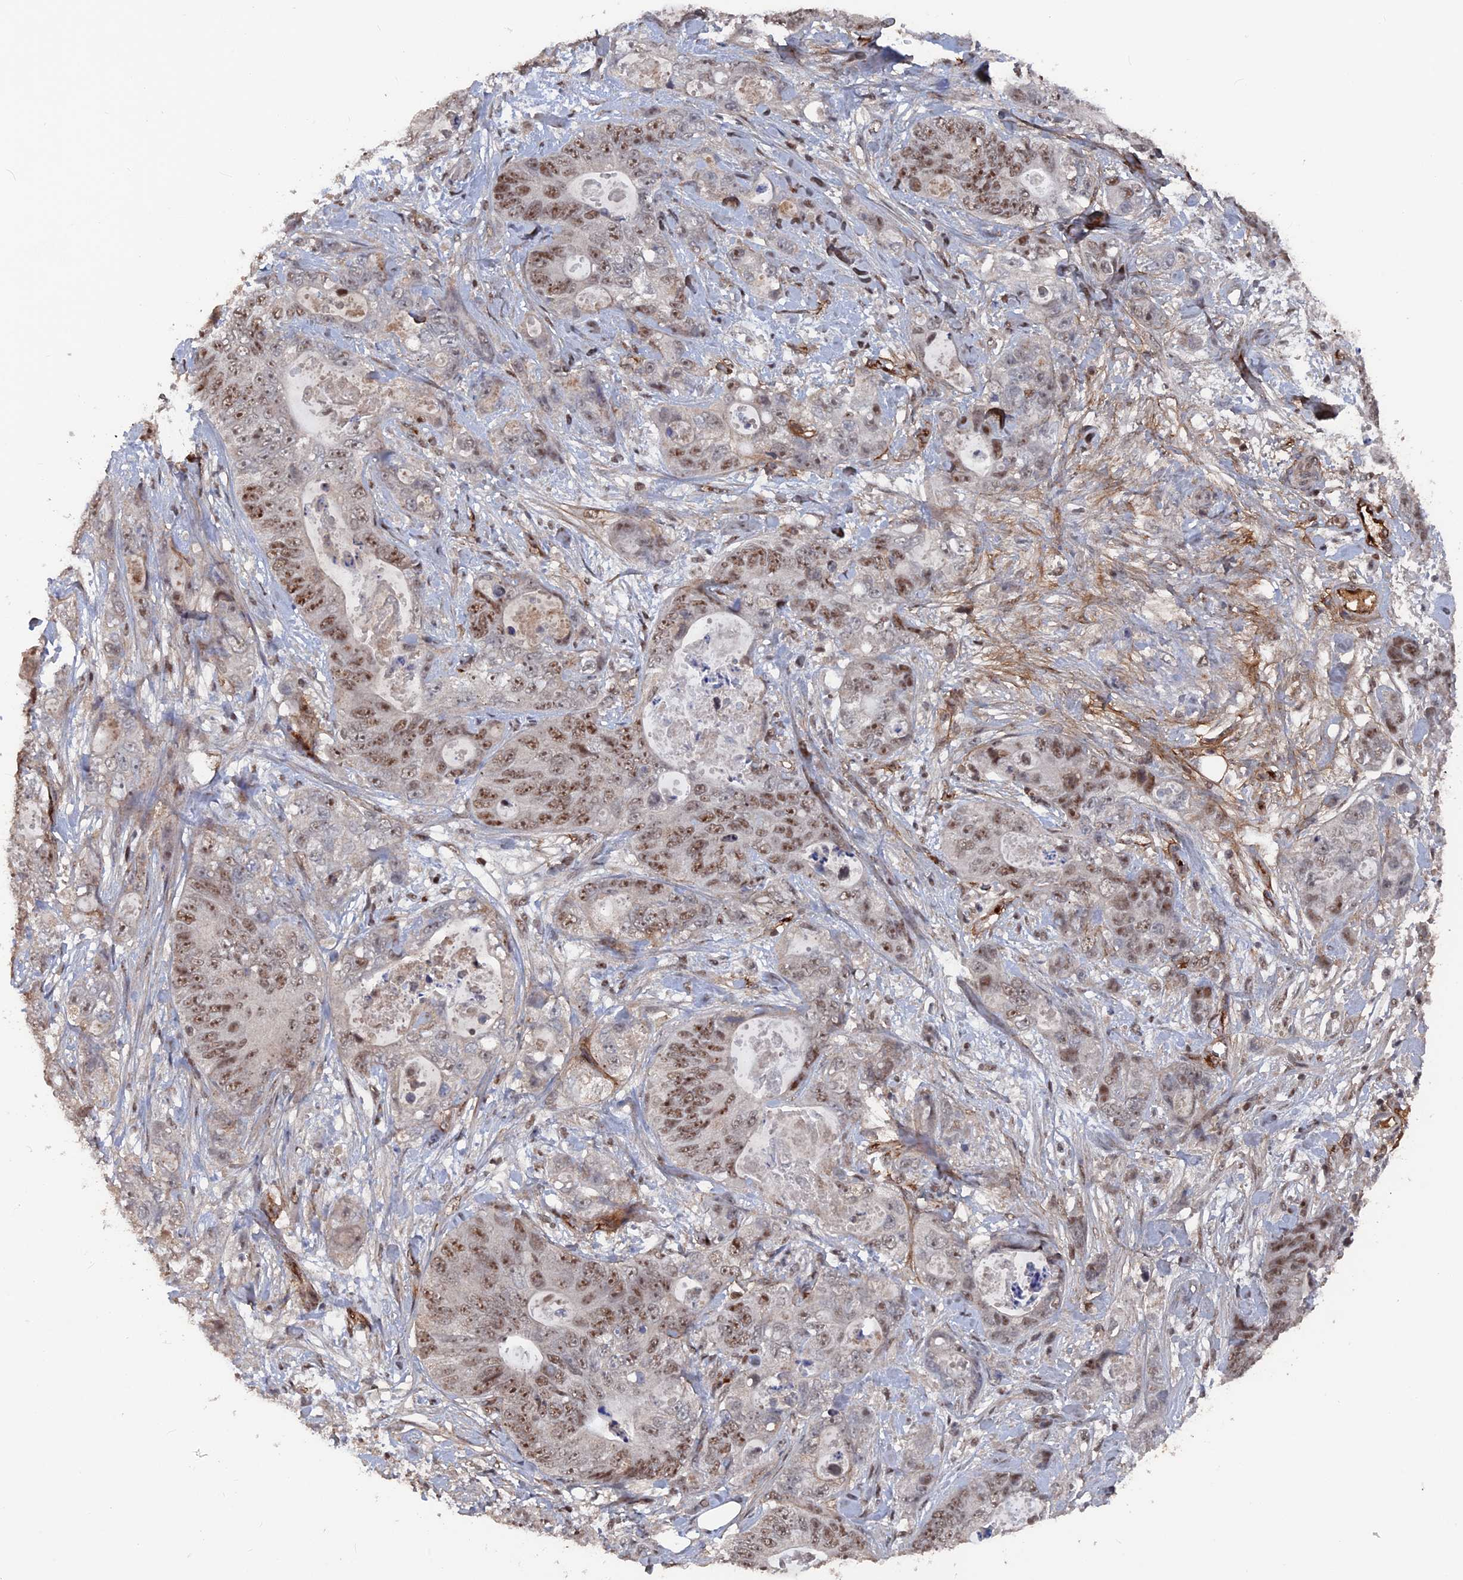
{"staining": {"intensity": "moderate", "quantity": "25%-75%", "location": "nuclear"}, "tissue": "stomach cancer", "cell_type": "Tumor cells", "image_type": "cancer", "snomed": [{"axis": "morphology", "description": "Normal tissue, NOS"}, {"axis": "morphology", "description": "Adenocarcinoma, NOS"}, {"axis": "topography", "description": "Stomach"}], "caption": "Immunohistochemical staining of human stomach cancer reveals medium levels of moderate nuclear protein expression in about 25%-75% of tumor cells. Nuclei are stained in blue.", "gene": "SH3D21", "patient": {"sex": "female", "age": 89}}